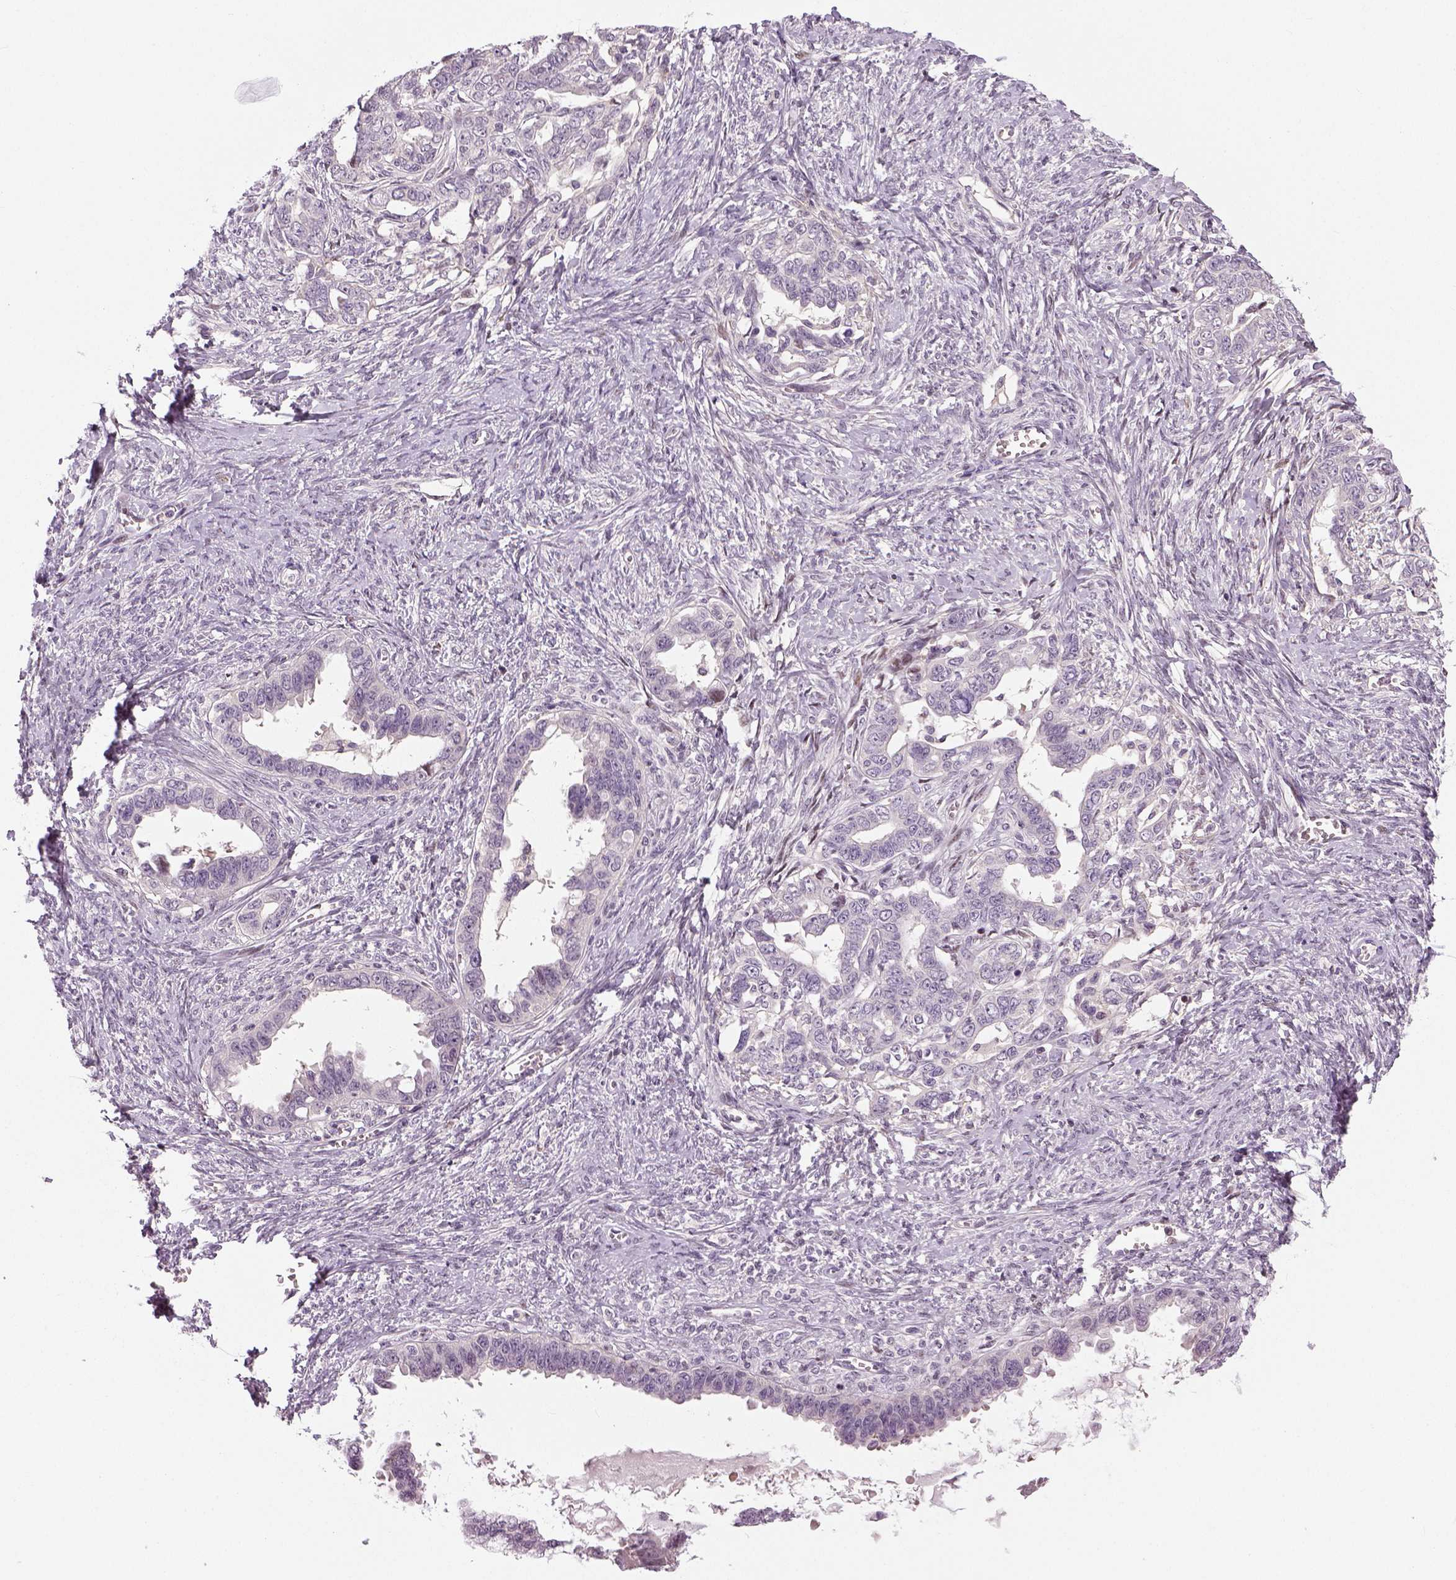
{"staining": {"intensity": "negative", "quantity": "none", "location": "none"}, "tissue": "ovarian cancer", "cell_type": "Tumor cells", "image_type": "cancer", "snomed": [{"axis": "morphology", "description": "Cystadenocarcinoma, serous, NOS"}, {"axis": "topography", "description": "Ovary"}], "caption": "IHC photomicrograph of neoplastic tissue: human ovarian serous cystadenocarcinoma stained with DAB (3,3'-diaminobenzidine) reveals no significant protein expression in tumor cells.", "gene": "NECAB1", "patient": {"sex": "female", "age": 69}}